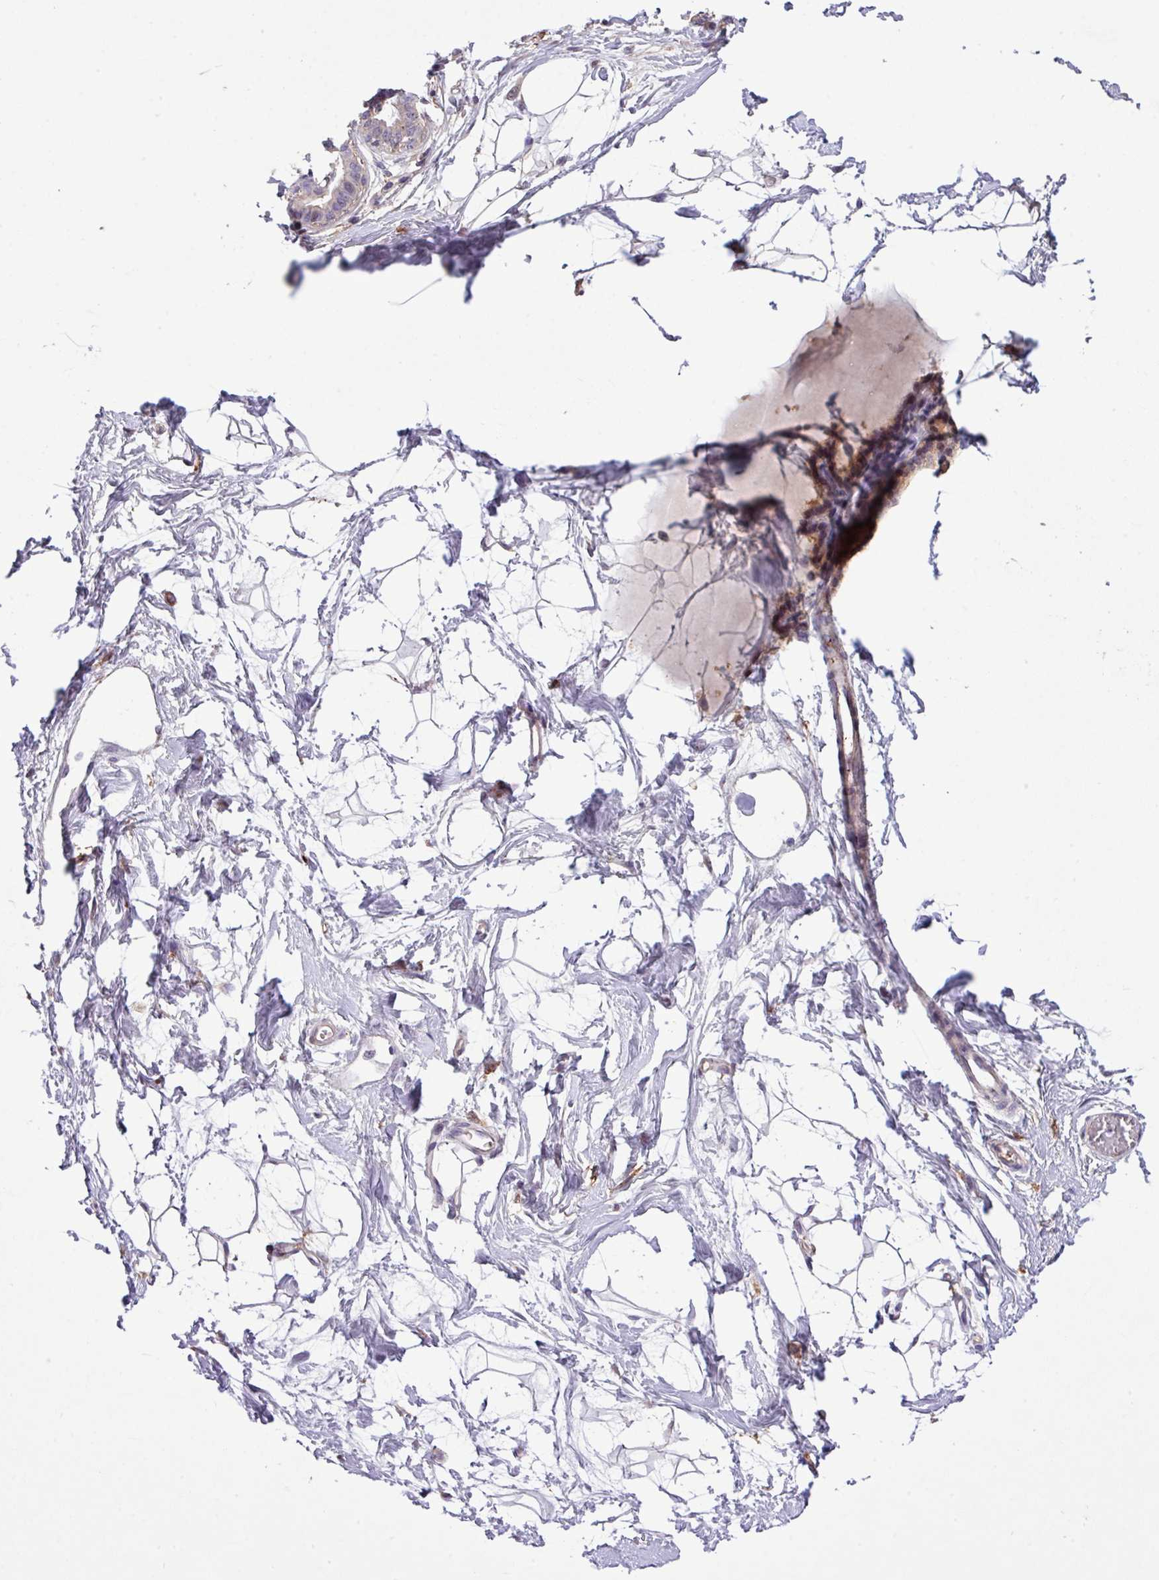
{"staining": {"intensity": "negative", "quantity": "none", "location": "none"}, "tissue": "breast", "cell_type": "Adipocytes", "image_type": "normal", "snomed": [{"axis": "morphology", "description": "Normal tissue, NOS"}, {"axis": "topography", "description": "Breast"}], "caption": "Histopathology image shows no protein staining in adipocytes of unremarkable breast.", "gene": "RPP25L", "patient": {"sex": "female", "age": 45}}